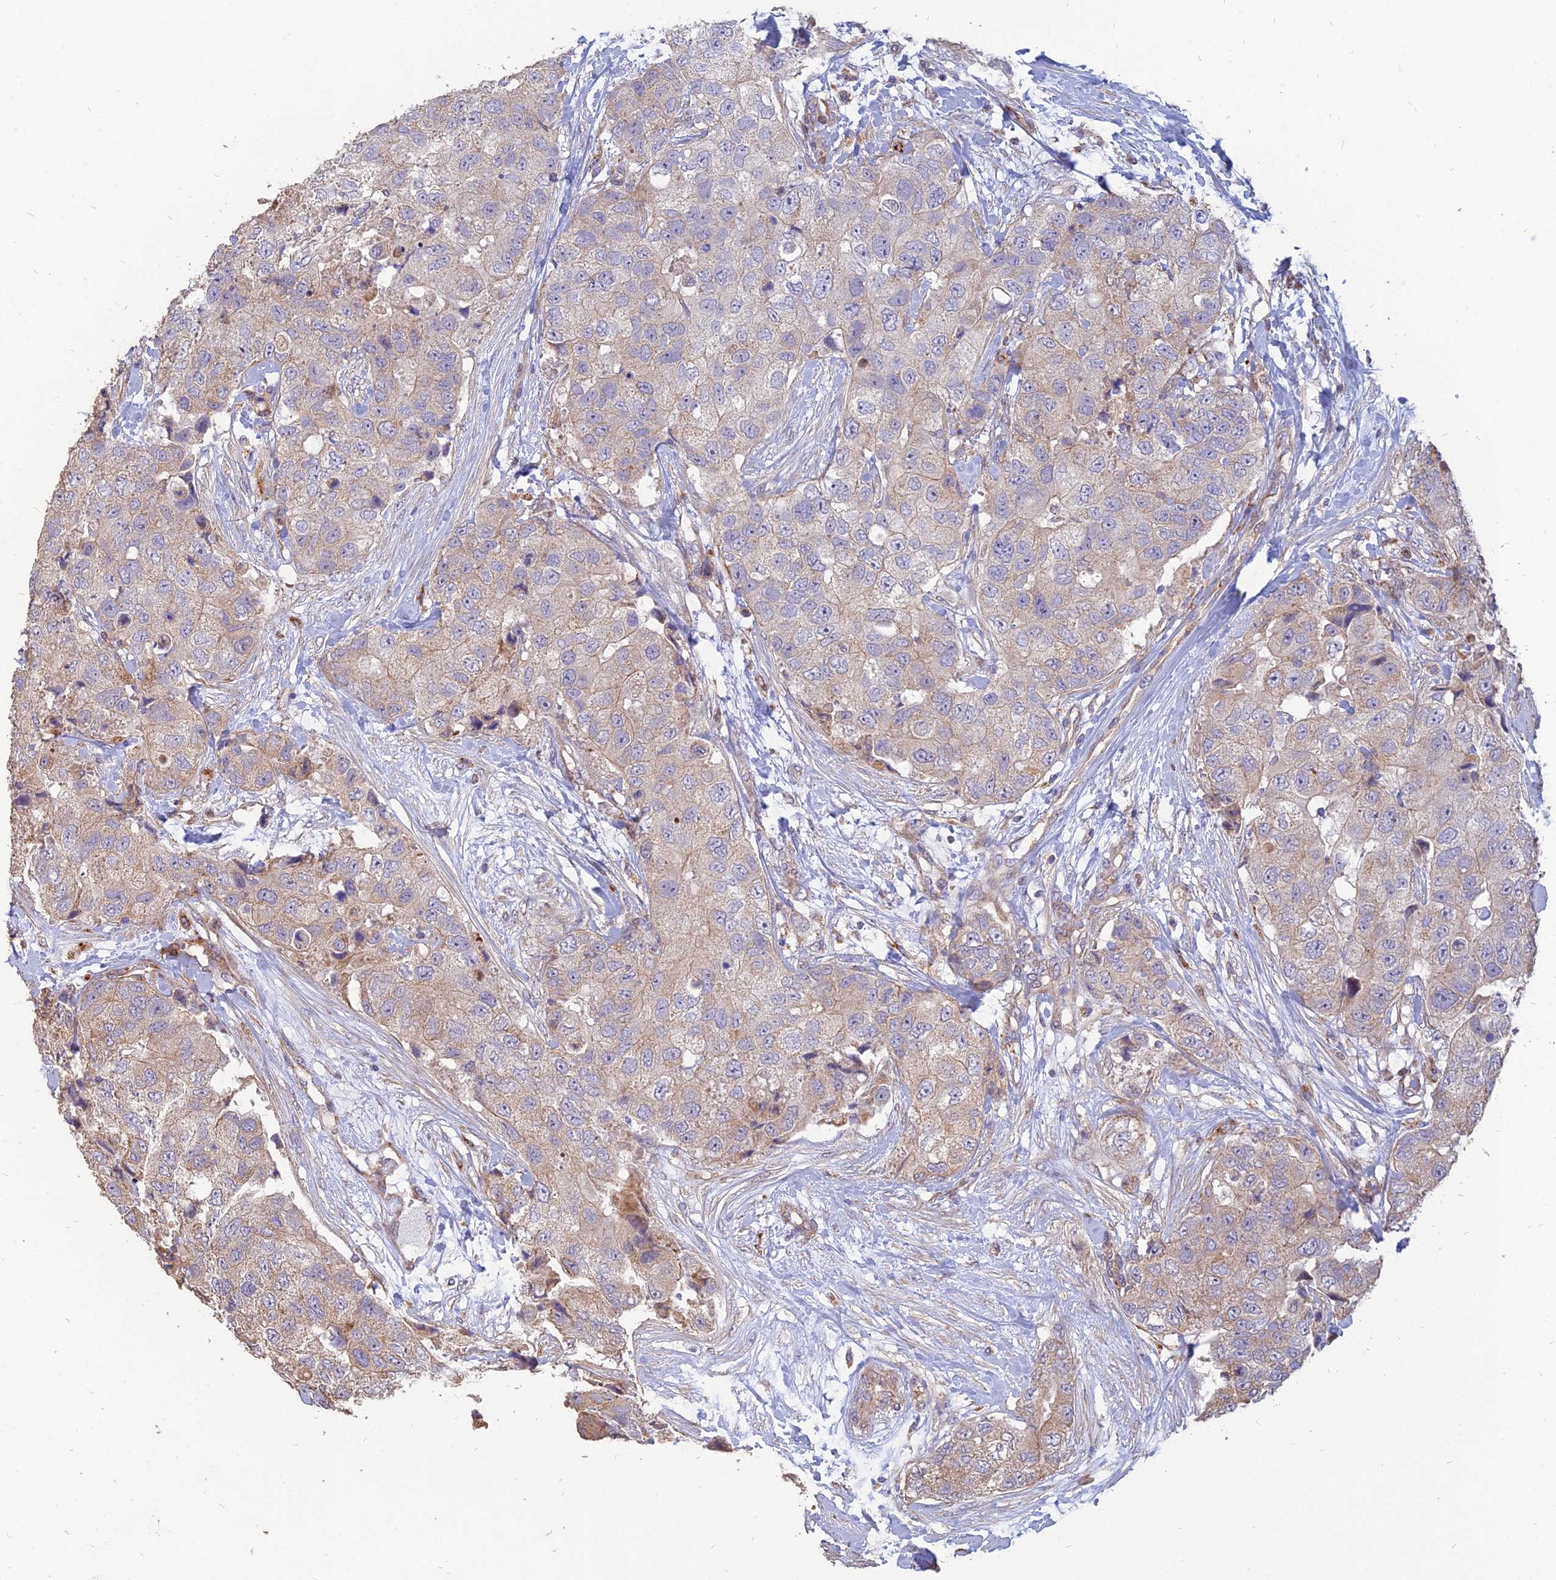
{"staining": {"intensity": "weak", "quantity": "<25%", "location": "cytoplasmic/membranous"}, "tissue": "breast cancer", "cell_type": "Tumor cells", "image_type": "cancer", "snomed": [{"axis": "morphology", "description": "Duct carcinoma"}, {"axis": "topography", "description": "Breast"}], "caption": "High power microscopy photomicrograph of an immunohistochemistry (IHC) histopathology image of breast cancer, revealing no significant staining in tumor cells.", "gene": "ST3GAL6", "patient": {"sex": "female", "age": 62}}